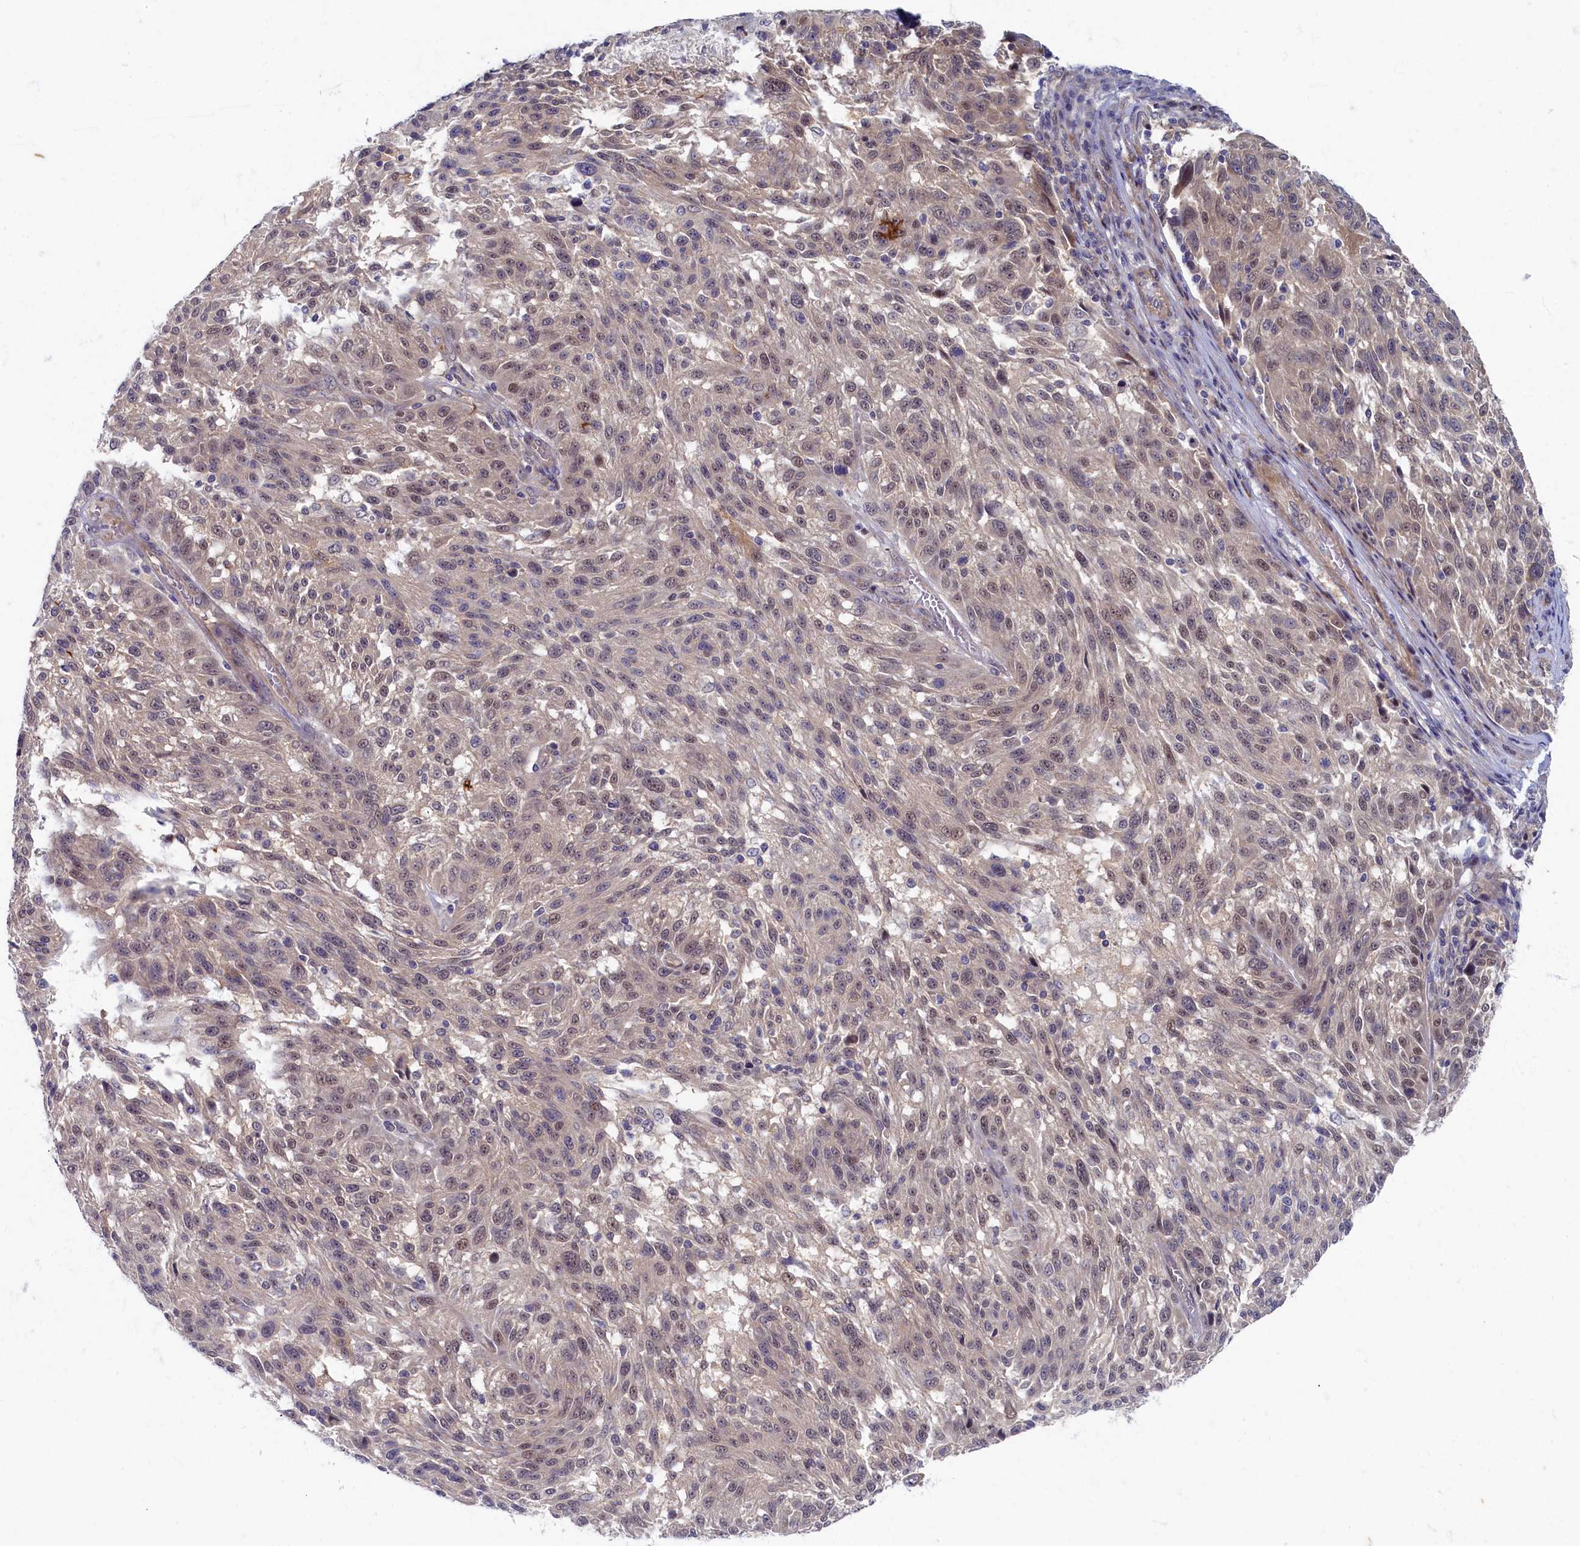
{"staining": {"intensity": "weak", "quantity": "25%-75%", "location": "nuclear"}, "tissue": "melanoma", "cell_type": "Tumor cells", "image_type": "cancer", "snomed": [{"axis": "morphology", "description": "Malignant melanoma, NOS"}, {"axis": "topography", "description": "Skin"}], "caption": "Melanoma stained for a protein (brown) demonstrates weak nuclear positive expression in approximately 25%-75% of tumor cells.", "gene": "WDR59", "patient": {"sex": "male", "age": 53}}